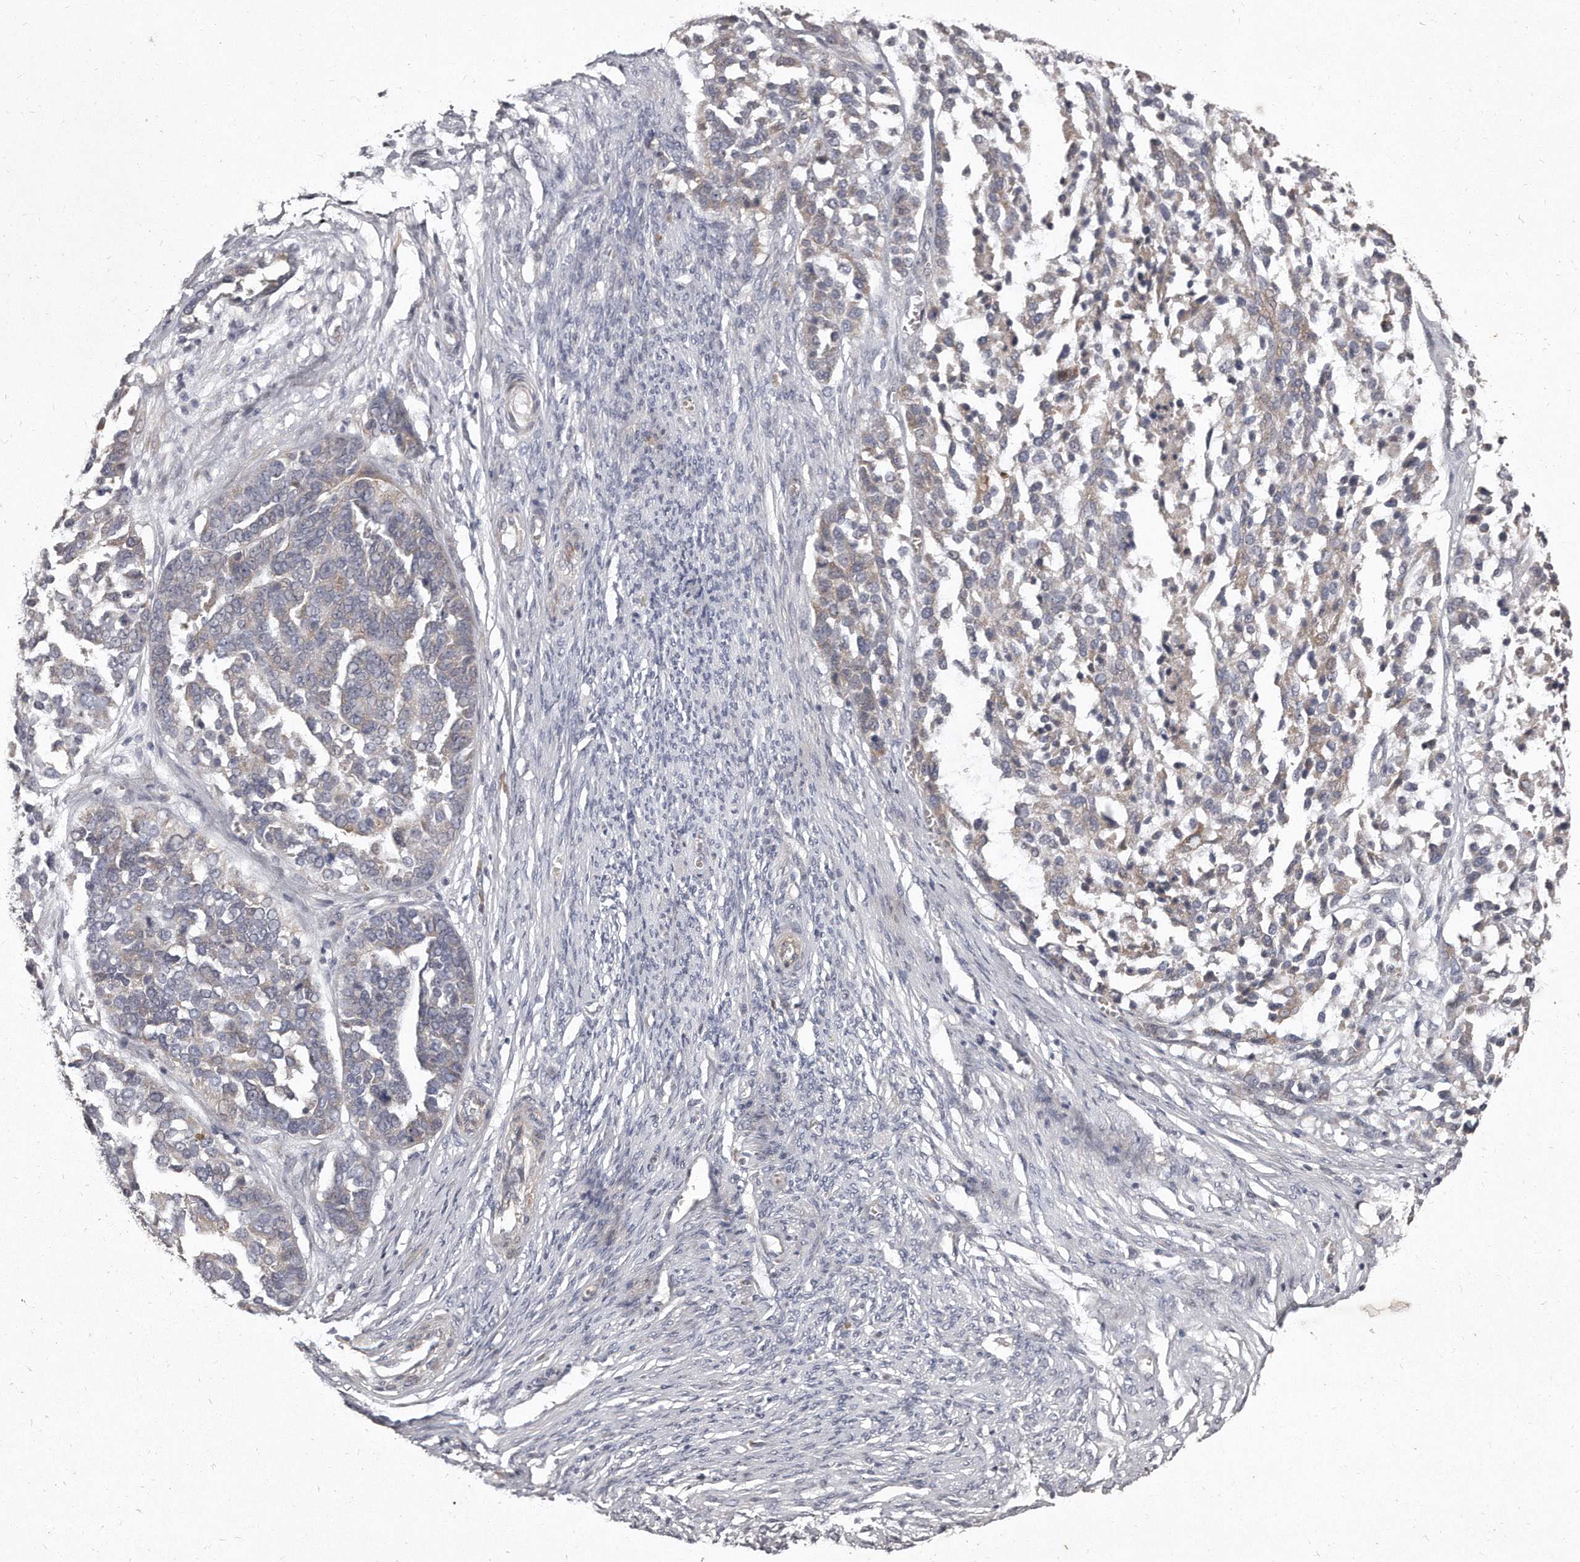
{"staining": {"intensity": "weak", "quantity": "<25%", "location": "cytoplasmic/membranous"}, "tissue": "ovarian cancer", "cell_type": "Tumor cells", "image_type": "cancer", "snomed": [{"axis": "morphology", "description": "Cystadenocarcinoma, serous, NOS"}, {"axis": "topography", "description": "Ovary"}], "caption": "High magnification brightfield microscopy of serous cystadenocarcinoma (ovarian) stained with DAB (3,3'-diaminobenzidine) (brown) and counterstained with hematoxylin (blue): tumor cells show no significant expression. (DAB IHC, high magnification).", "gene": "TECR", "patient": {"sex": "female", "age": 44}}